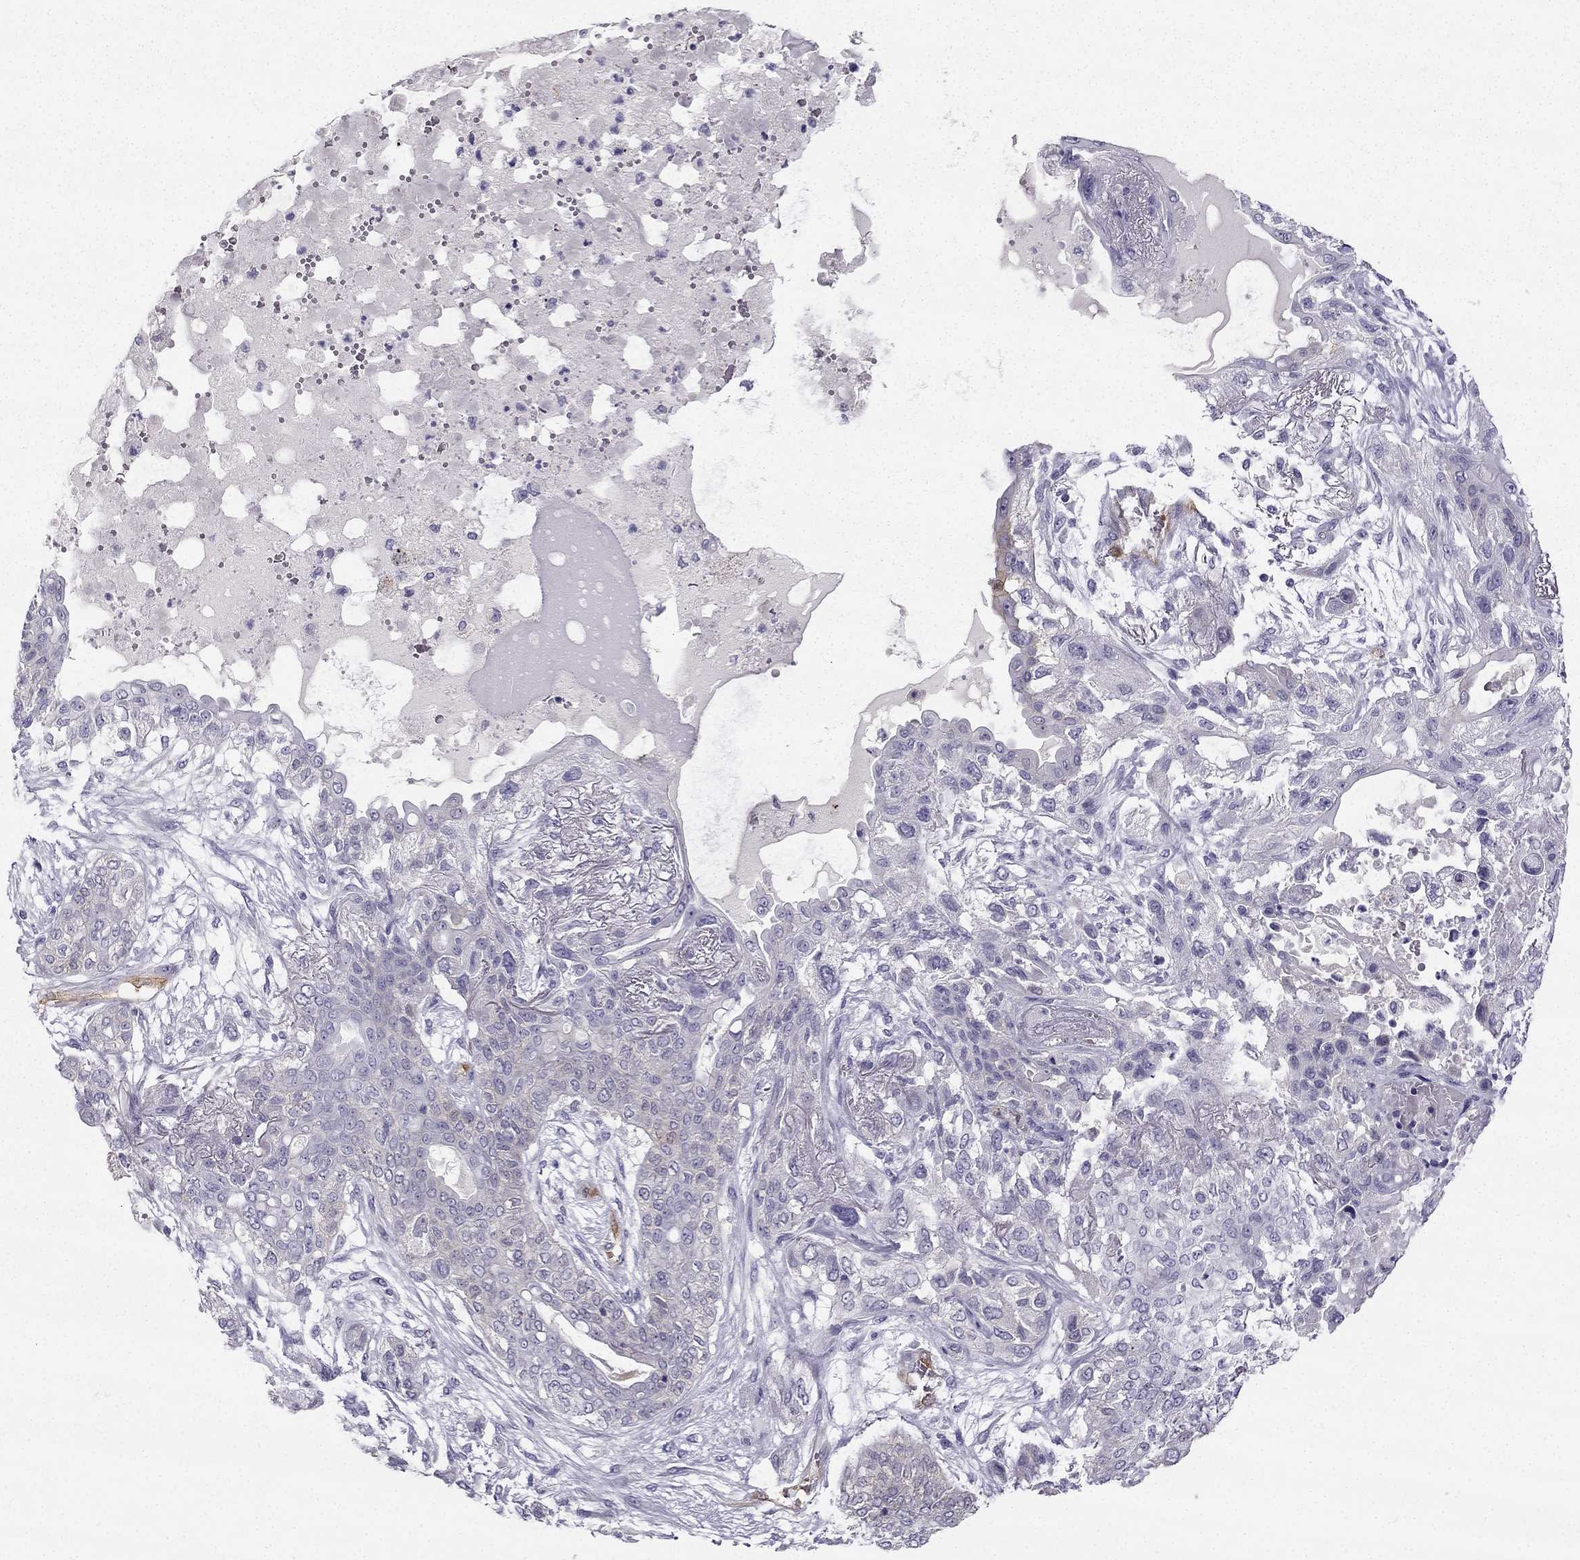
{"staining": {"intensity": "weak", "quantity": "<25%", "location": "cytoplasmic/membranous"}, "tissue": "lung cancer", "cell_type": "Tumor cells", "image_type": "cancer", "snomed": [{"axis": "morphology", "description": "Squamous cell carcinoma, NOS"}, {"axis": "topography", "description": "Lung"}], "caption": "There is no significant positivity in tumor cells of lung cancer (squamous cell carcinoma). (DAB (3,3'-diaminobenzidine) IHC with hematoxylin counter stain).", "gene": "NQO1", "patient": {"sex": "female", "age": 70}}